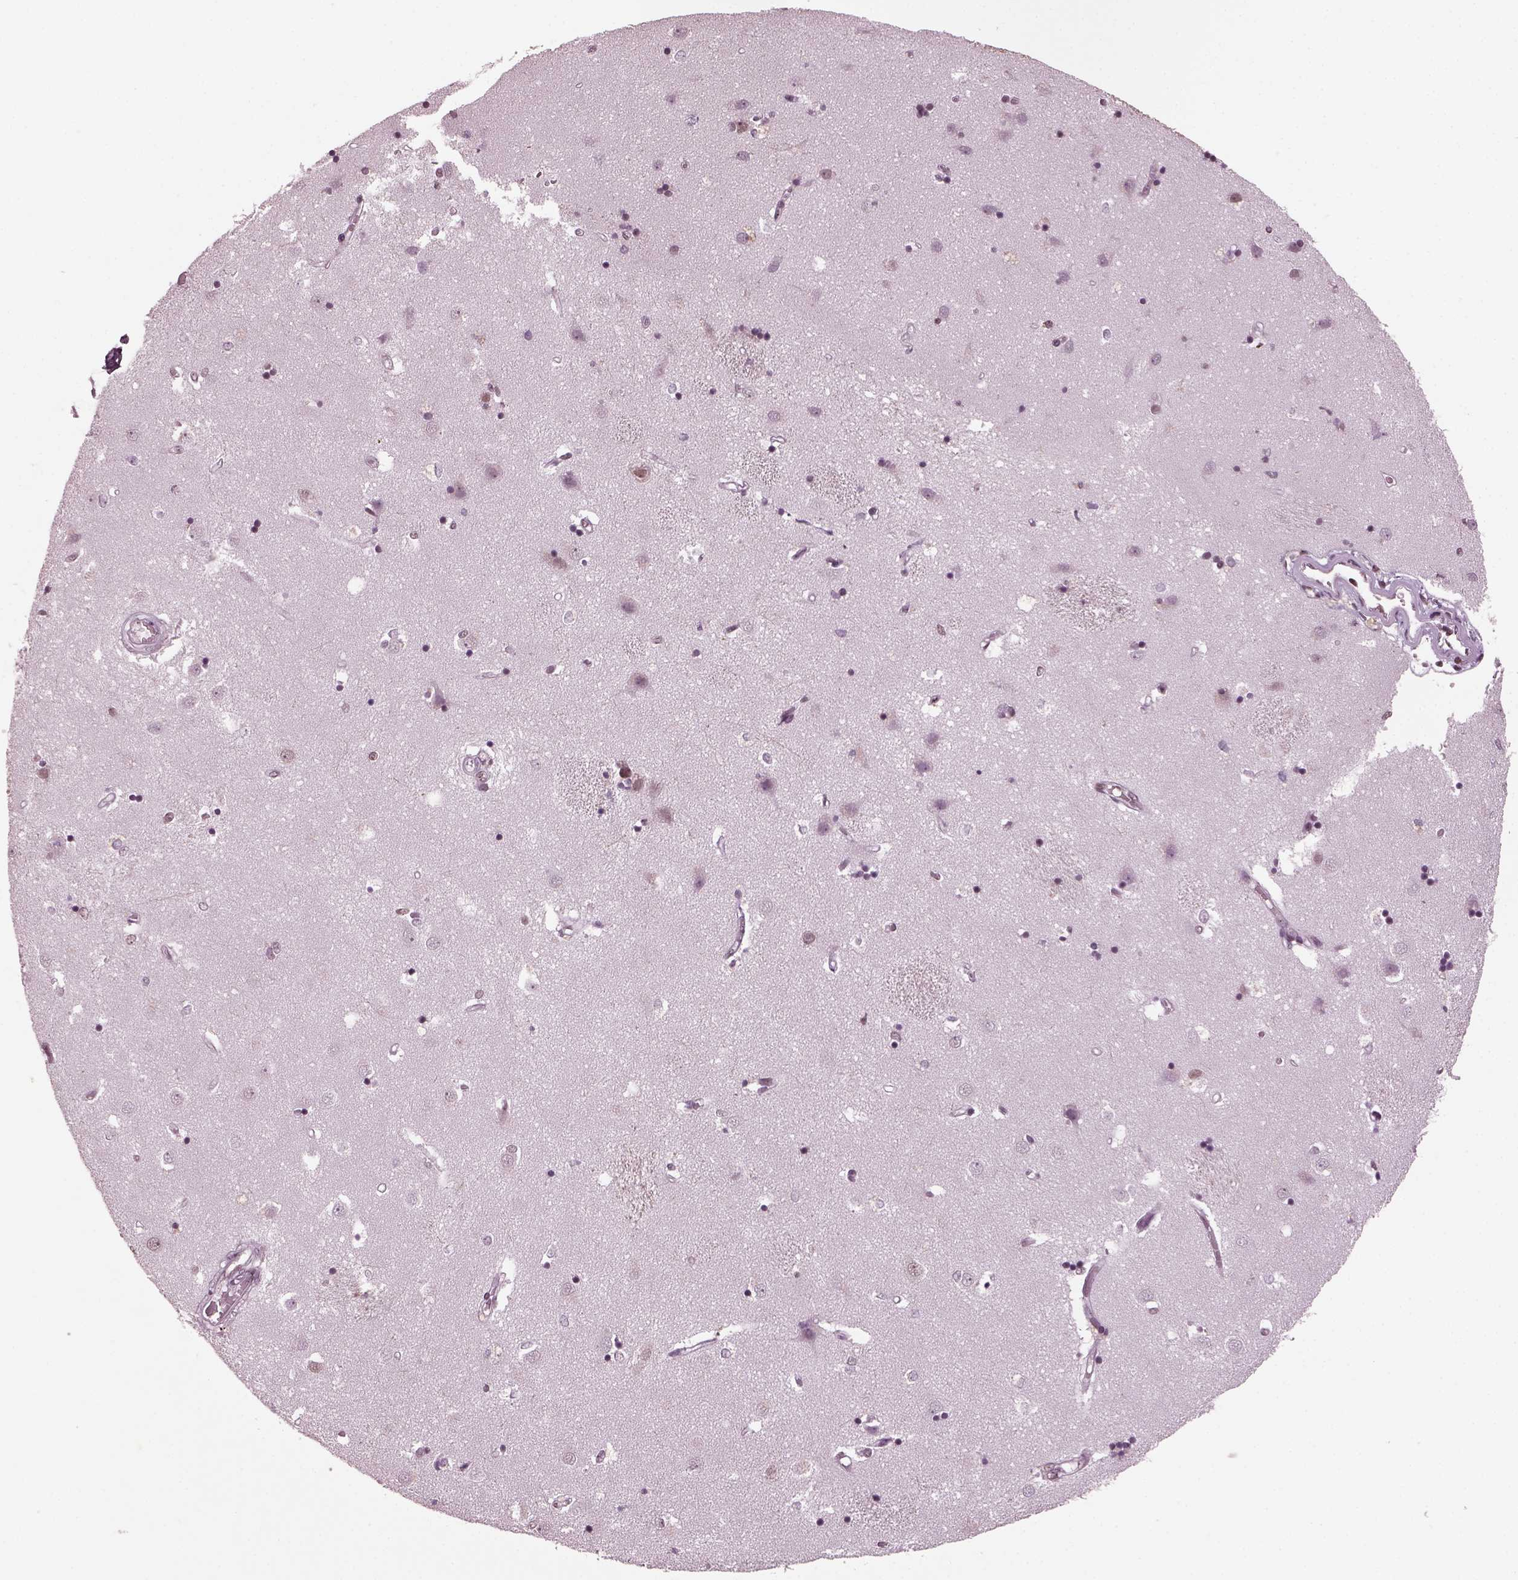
{"staining": {"intensity": "negative", "quantity": "none", "location": "none"}, "tissue": "caudate", "cell_type": "Glial cells", "image_type": "normal", "snomed": [{"axis": "morphology", "description": "Normal tissue, NOS"}, {"axis": "topography", "description": "Lateral ventricle wall"}], "caption": "The micrograph exhibits no staining of glial cells in benign caudate. (Brightfield microscopy of DAB IHC at high magnification).", "gene": "RUVBL2", "patient": {"sex": "male", "age": 54}}